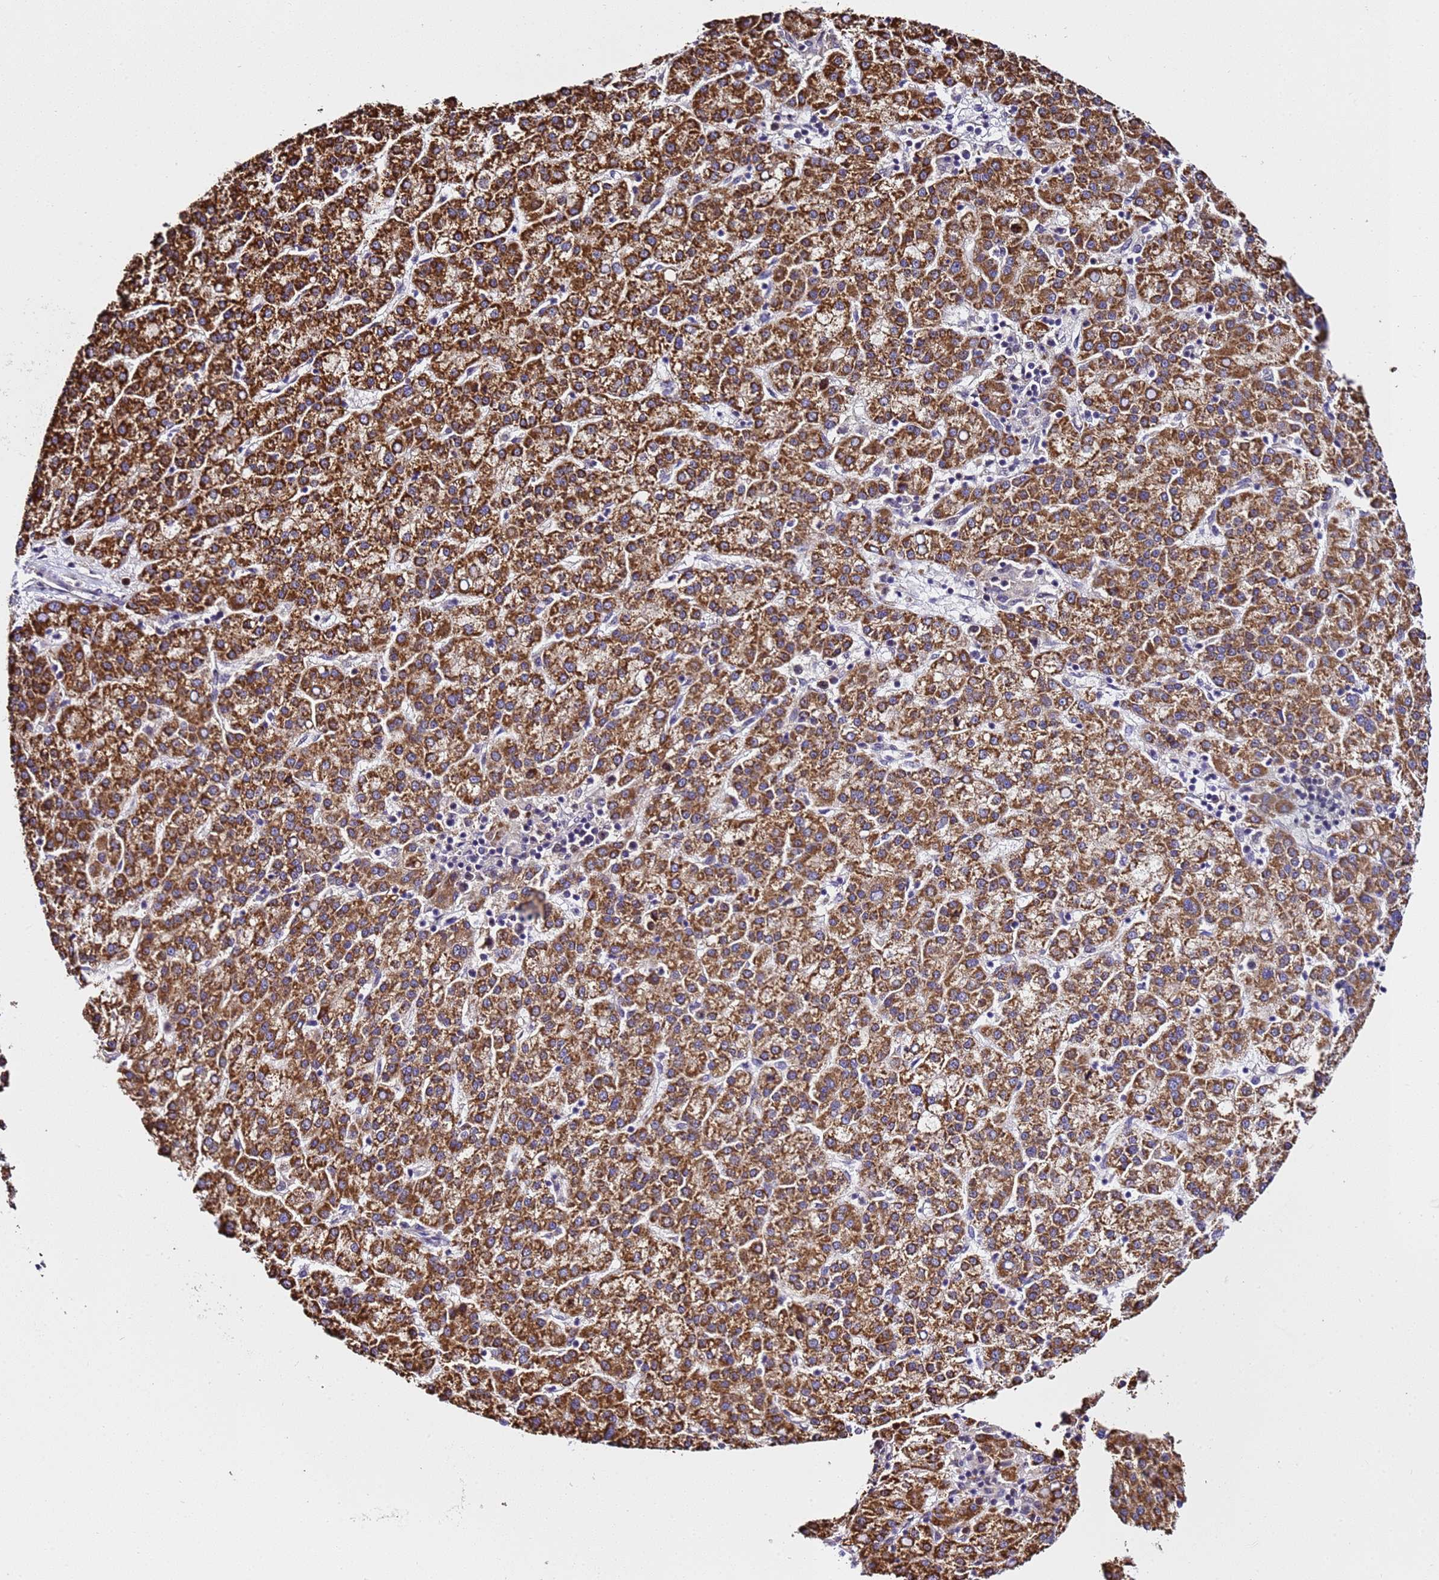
{"staining": {"intensity": "strong", "quantity": ">75%", "location": "cytoplasmic/membranous"}, "tissue": "liver cancer", "cell_type": "Tumor cells", "image_type": "cancer", "snomed": [{"axis": "morphology", "description": "Carcinoma, Hepatocellular, NOS"}, {"axis": "topography", "description": "Liver"}], "caption": "Hepatocellular carcinoma (liver) tissue exhibits strong cytoplasmic/membranous positivity in about >75% of tumor cells, visualized by immunohistochemistry.", "gene": "SLX4IP", "patient": {"sex": "female", "age": 58}}